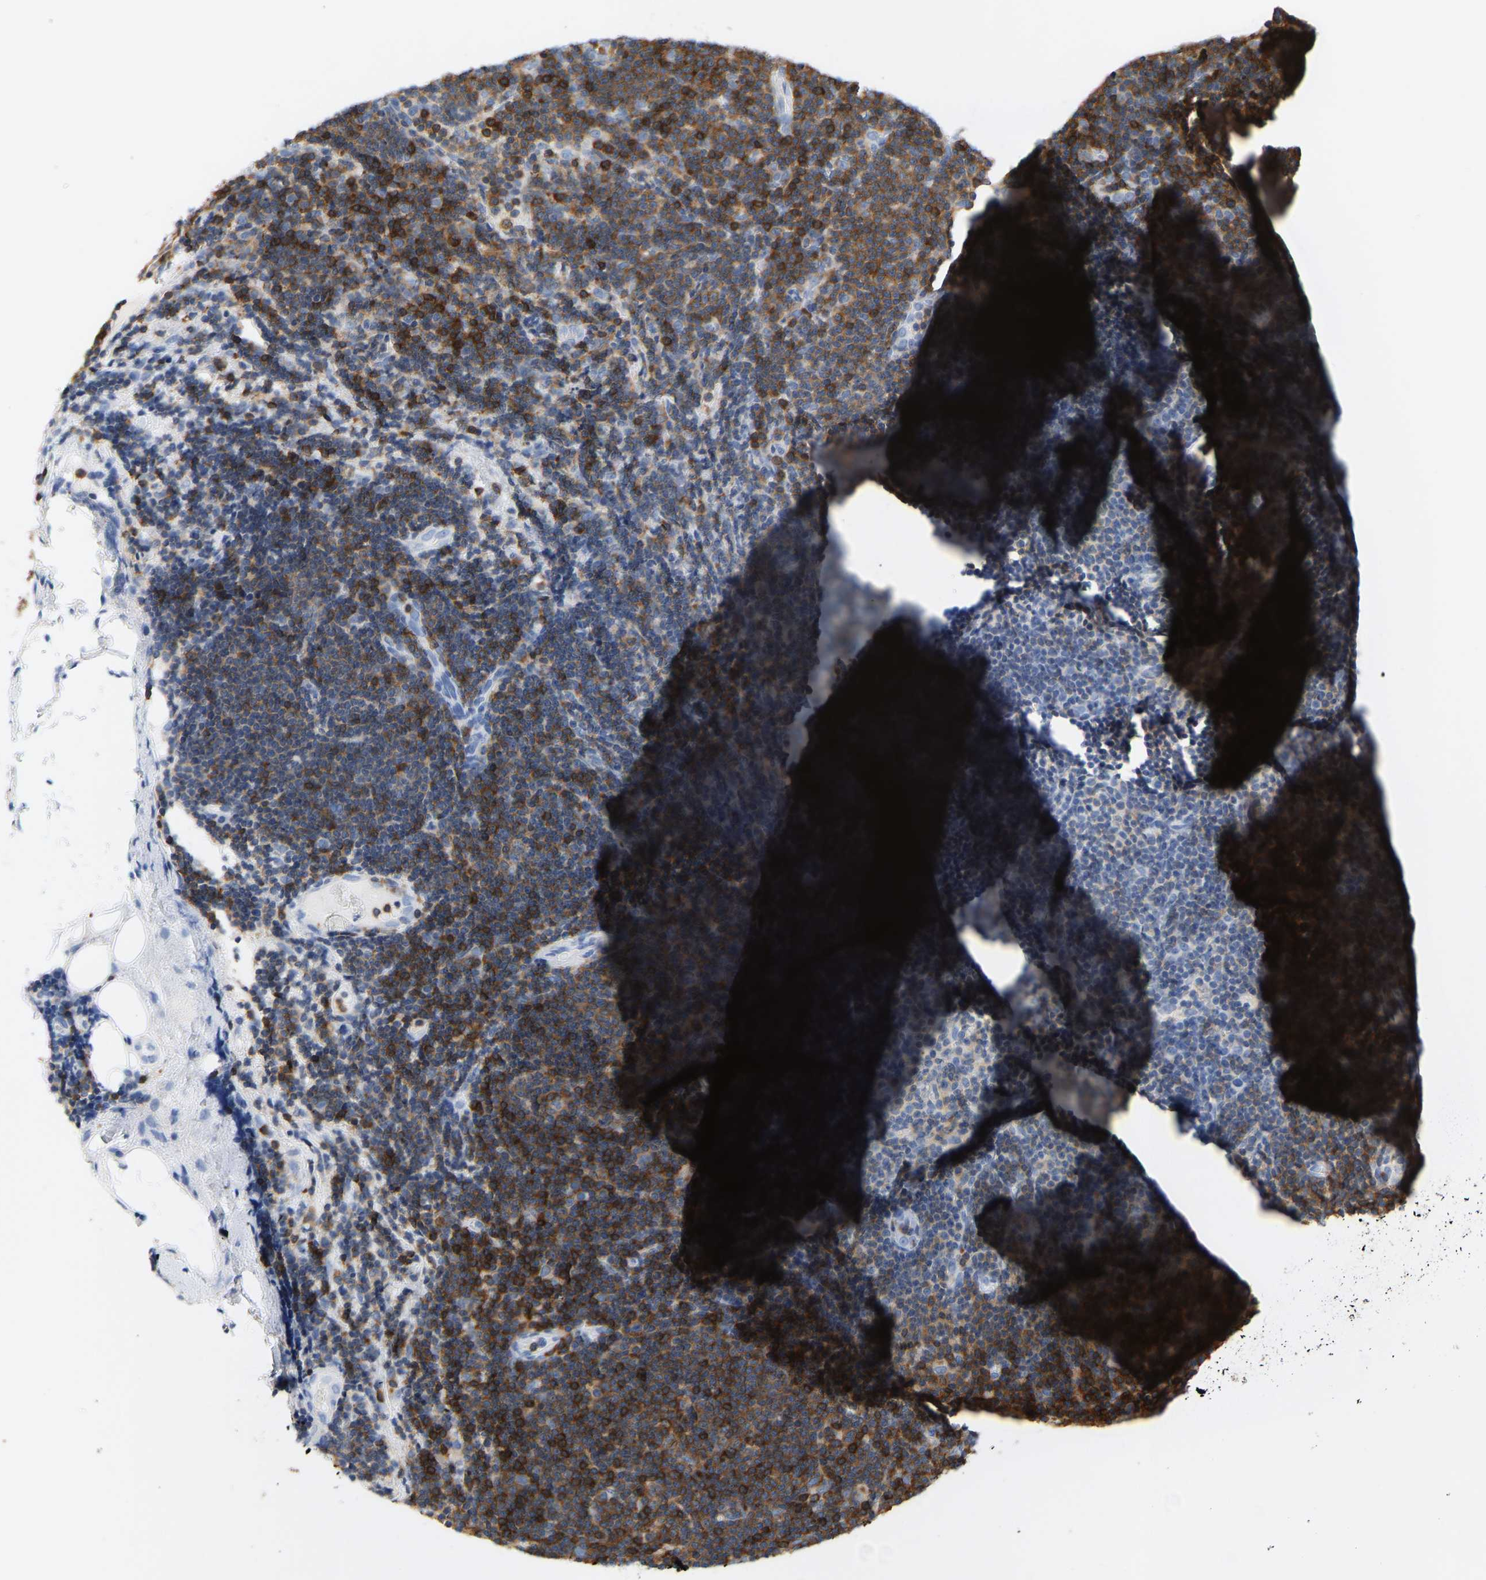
{"staining": {"intensity": "moderate", "quantity": "<25%", "location": "cytoplasmic/membranous"}, "tissue": "lymphoma", "cell_type": "Tumor cells", "image_type": "cancer", "snomed": [{"axis": "morphology", "description": "Malignant lymphoma, non-Hodgkin's type, Low grade"}, {"axis": "topography", "description": "Lymph node"}], "caption": "IHC (DAB) staining of human low-grade malignant lymphoma, non-Hodgkin's type displays moderate cytoplasmic/membranous protein expression in approximately <25% of tumor cells.", "gene": "EVL", "patient": {"sex": "male", "age": 83}}